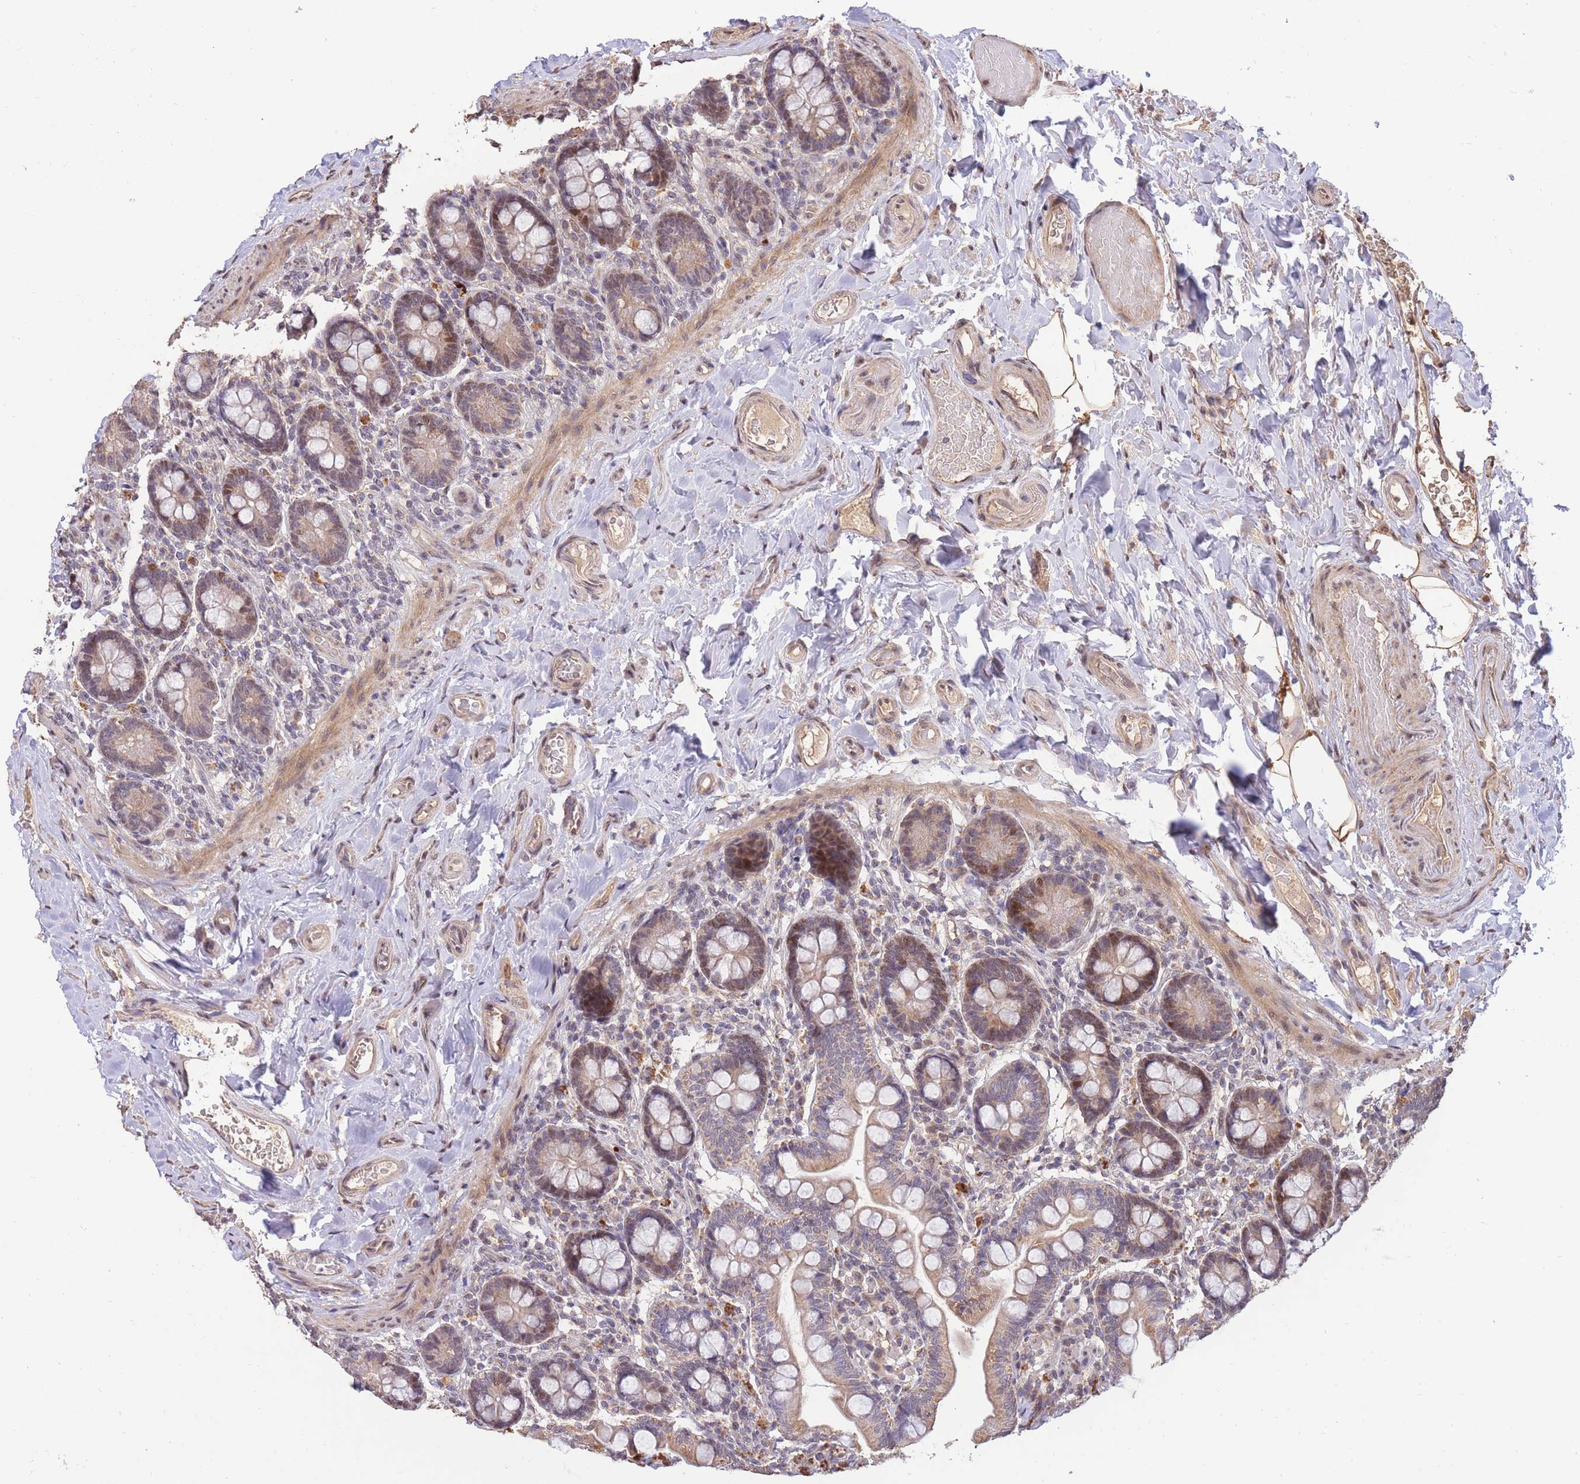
{"staining": {"intensity": "moderate", "quantity": ">75%", "location": "cytoplasmic/membranous,nuclear"}, "tissue": "small intestine", "cell_type": "Glandular cells", "image_type": "normal", "snomed": [{"axis": "morphology", "description": "Normal tissue, NOS"}, {"axis": "topography", "description": "Small intestine"}], "caption": "This is a micrograph of IHC staining of unremarkable small intestine, which shows moderate positivity in the cytoplasmic/membranous,nuclear of glandular cells.", "gene": "RGS14", "patient": {"sex": "female", "age": 64}}